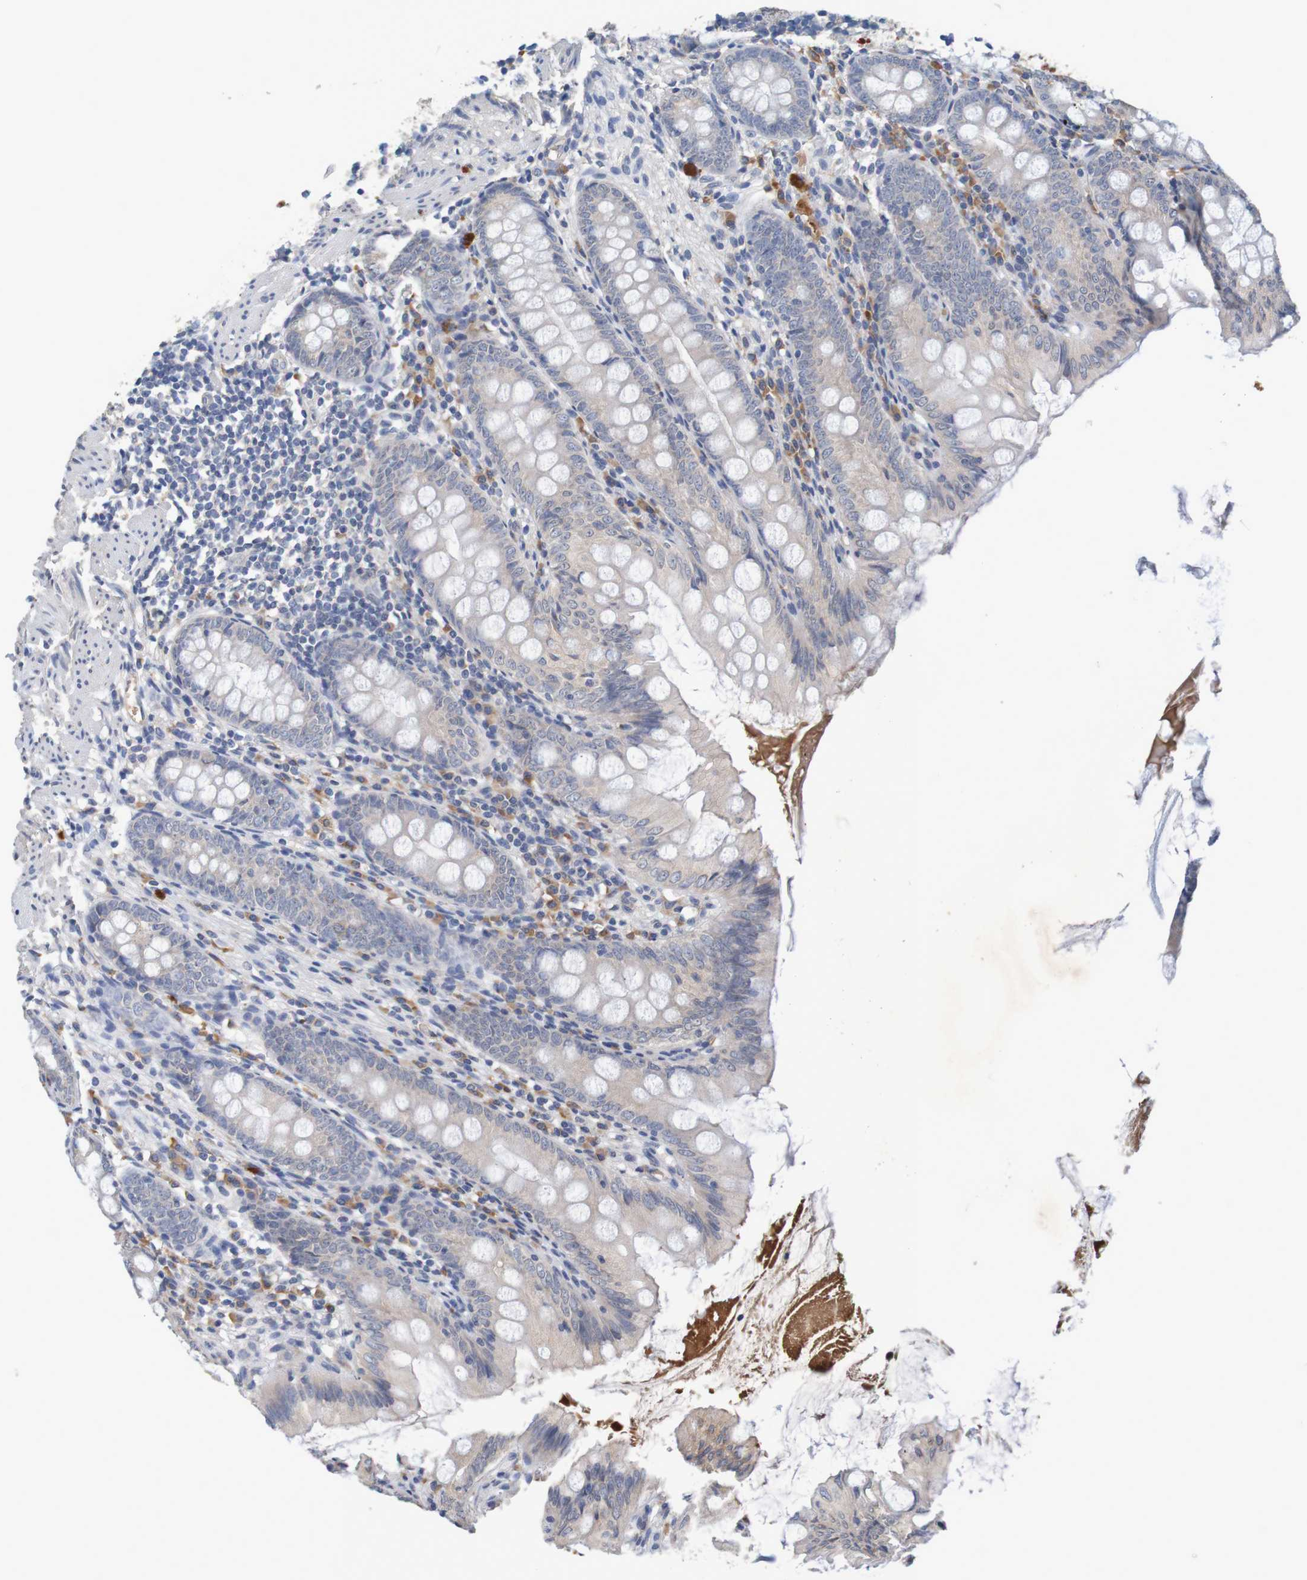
{"staining": {"intensity": "weak", "quantity": "<25%", "location": "cytoplasmic/membranous"}, "tissue": "appendix", "cell_type": "Glandular cells", "image_type": "normal", "snomed": [{"axis": "morphology", "description": "Normal tissue, NOS"}, {"axis": "topography", "description": "Appendix"}], "caption": "DAB (3,3'-diaminobenzidine) immunohistochemical staining of normal human appendix displays no significant staining in glandular cells. (DAB (3,3'-diaminobenzidine) immunohistochemistry, high magnification).", "gene": "LTA", "patient": {"sex": "female", "age": 77}}